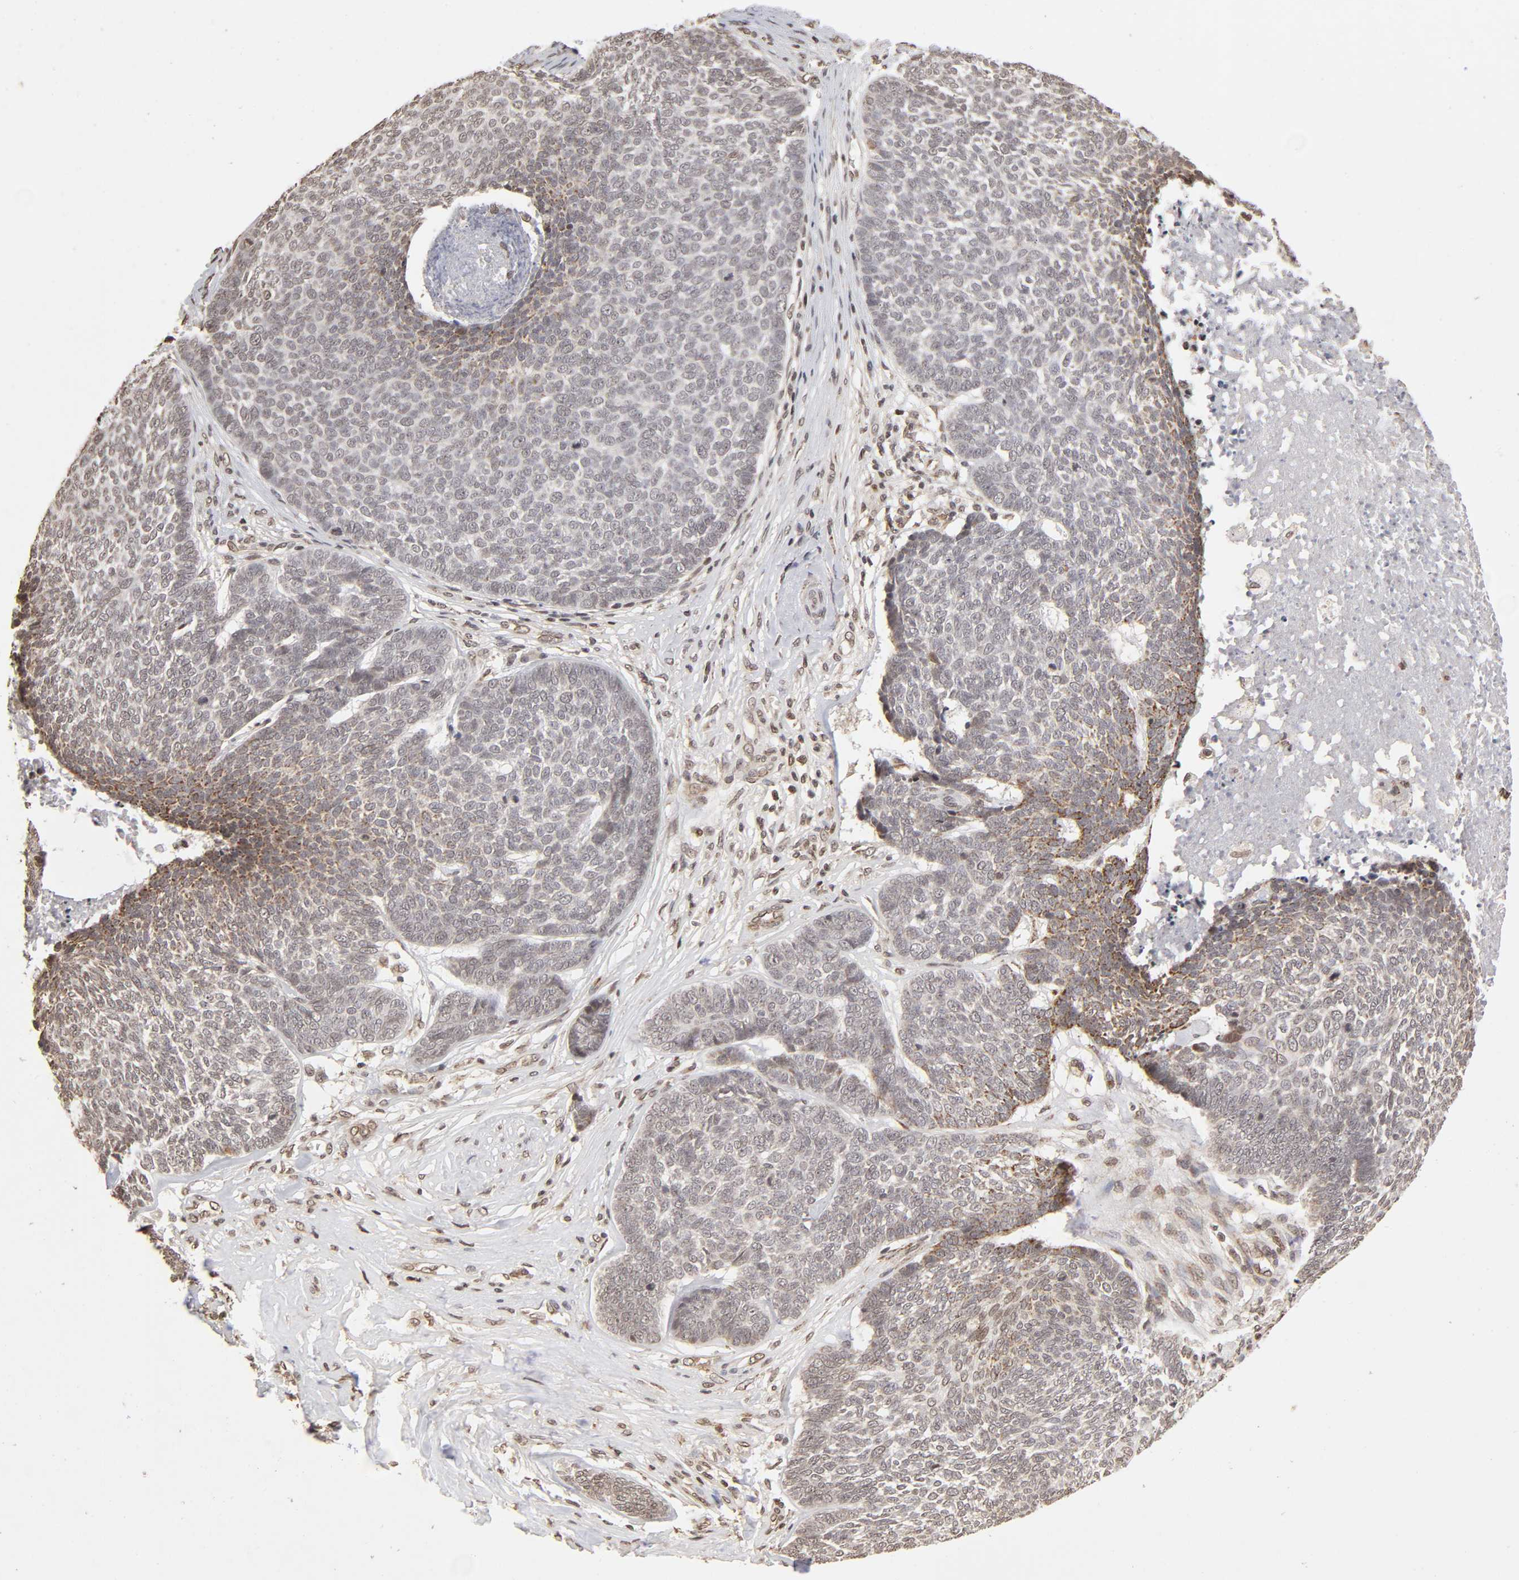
{"staining": {"intensity": "negative", "quantity": "none", "location": "none"}, "tissue": "skin cancer", "cell_type": "Tumor cells", "image_type": "cancer", "snomed": [{"axis": "morphology", "description": "Basal cell carcinoma"}, {"axis": "topography", "description": "Skin"}], "caption": "Tumor cells are negative for brown protein staining in skin cancer (basal cell carcinoma).", "gene": "MLLT6", "patient": {"sex": "male", "age": 84}}